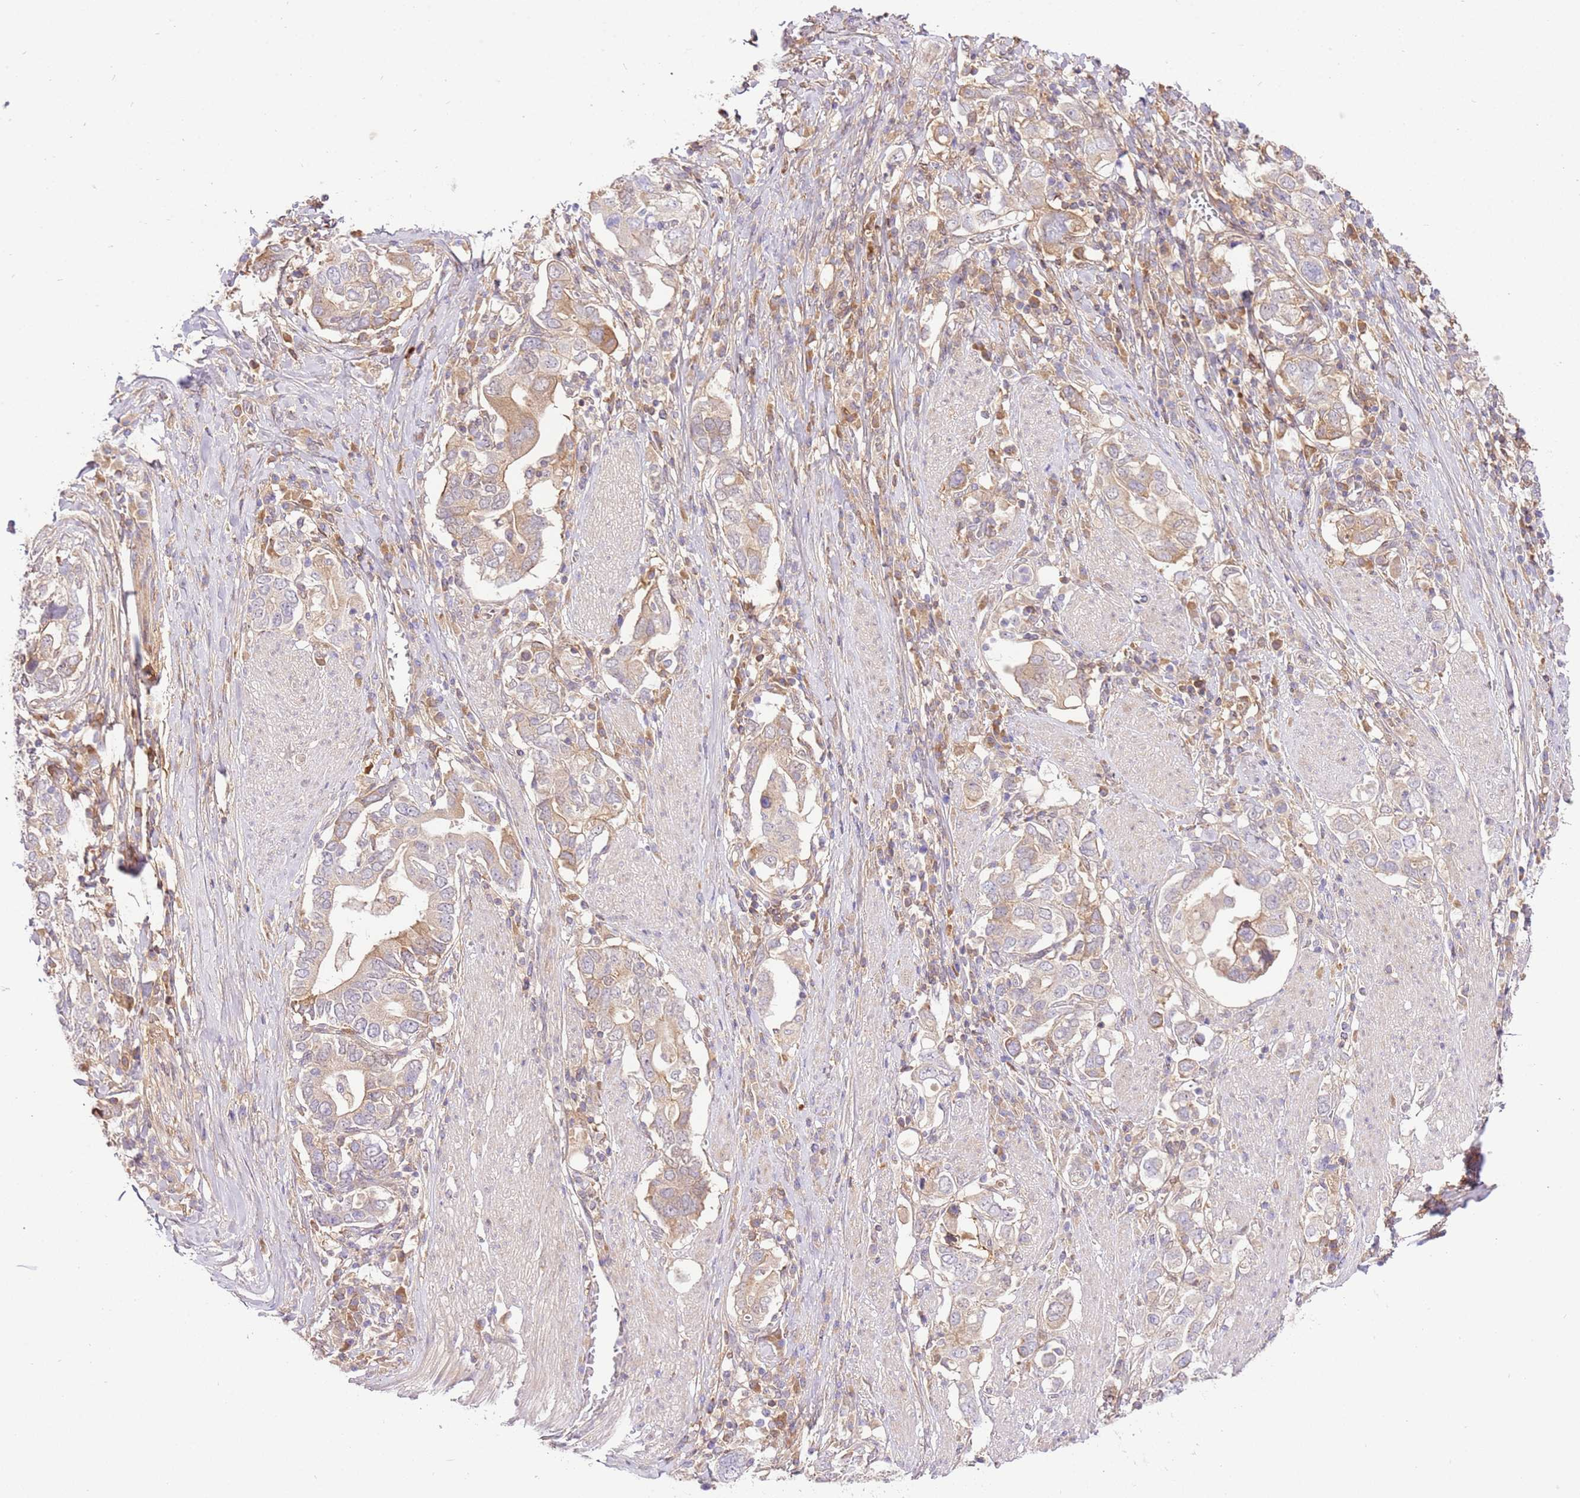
{"staining": {"intensity": "weak", "quantity": "<25%", "location": "cytoplasmic/membranous"}, "tissue": "stomach cancer", "cell_type": "Tumor cells", "image_type": "cancer", "snomed": [{"axis": "morphology", "description": "Adenocarcinoma, NOS"}, {"axis": "topography", "description": "Stomach, upper"}, {"axis": "topography", "description": "Stomach"}], "caption": "Immunohistochemistry image of neoplastic tissue: stomach cancer (adenocarcinoma) stained with DAB (3,3'-diaminobenzidine) demonstrates no significant protein expression in tumor cells.", "gene": "C8G", "patient": {"sex": "male", "age": 62}}